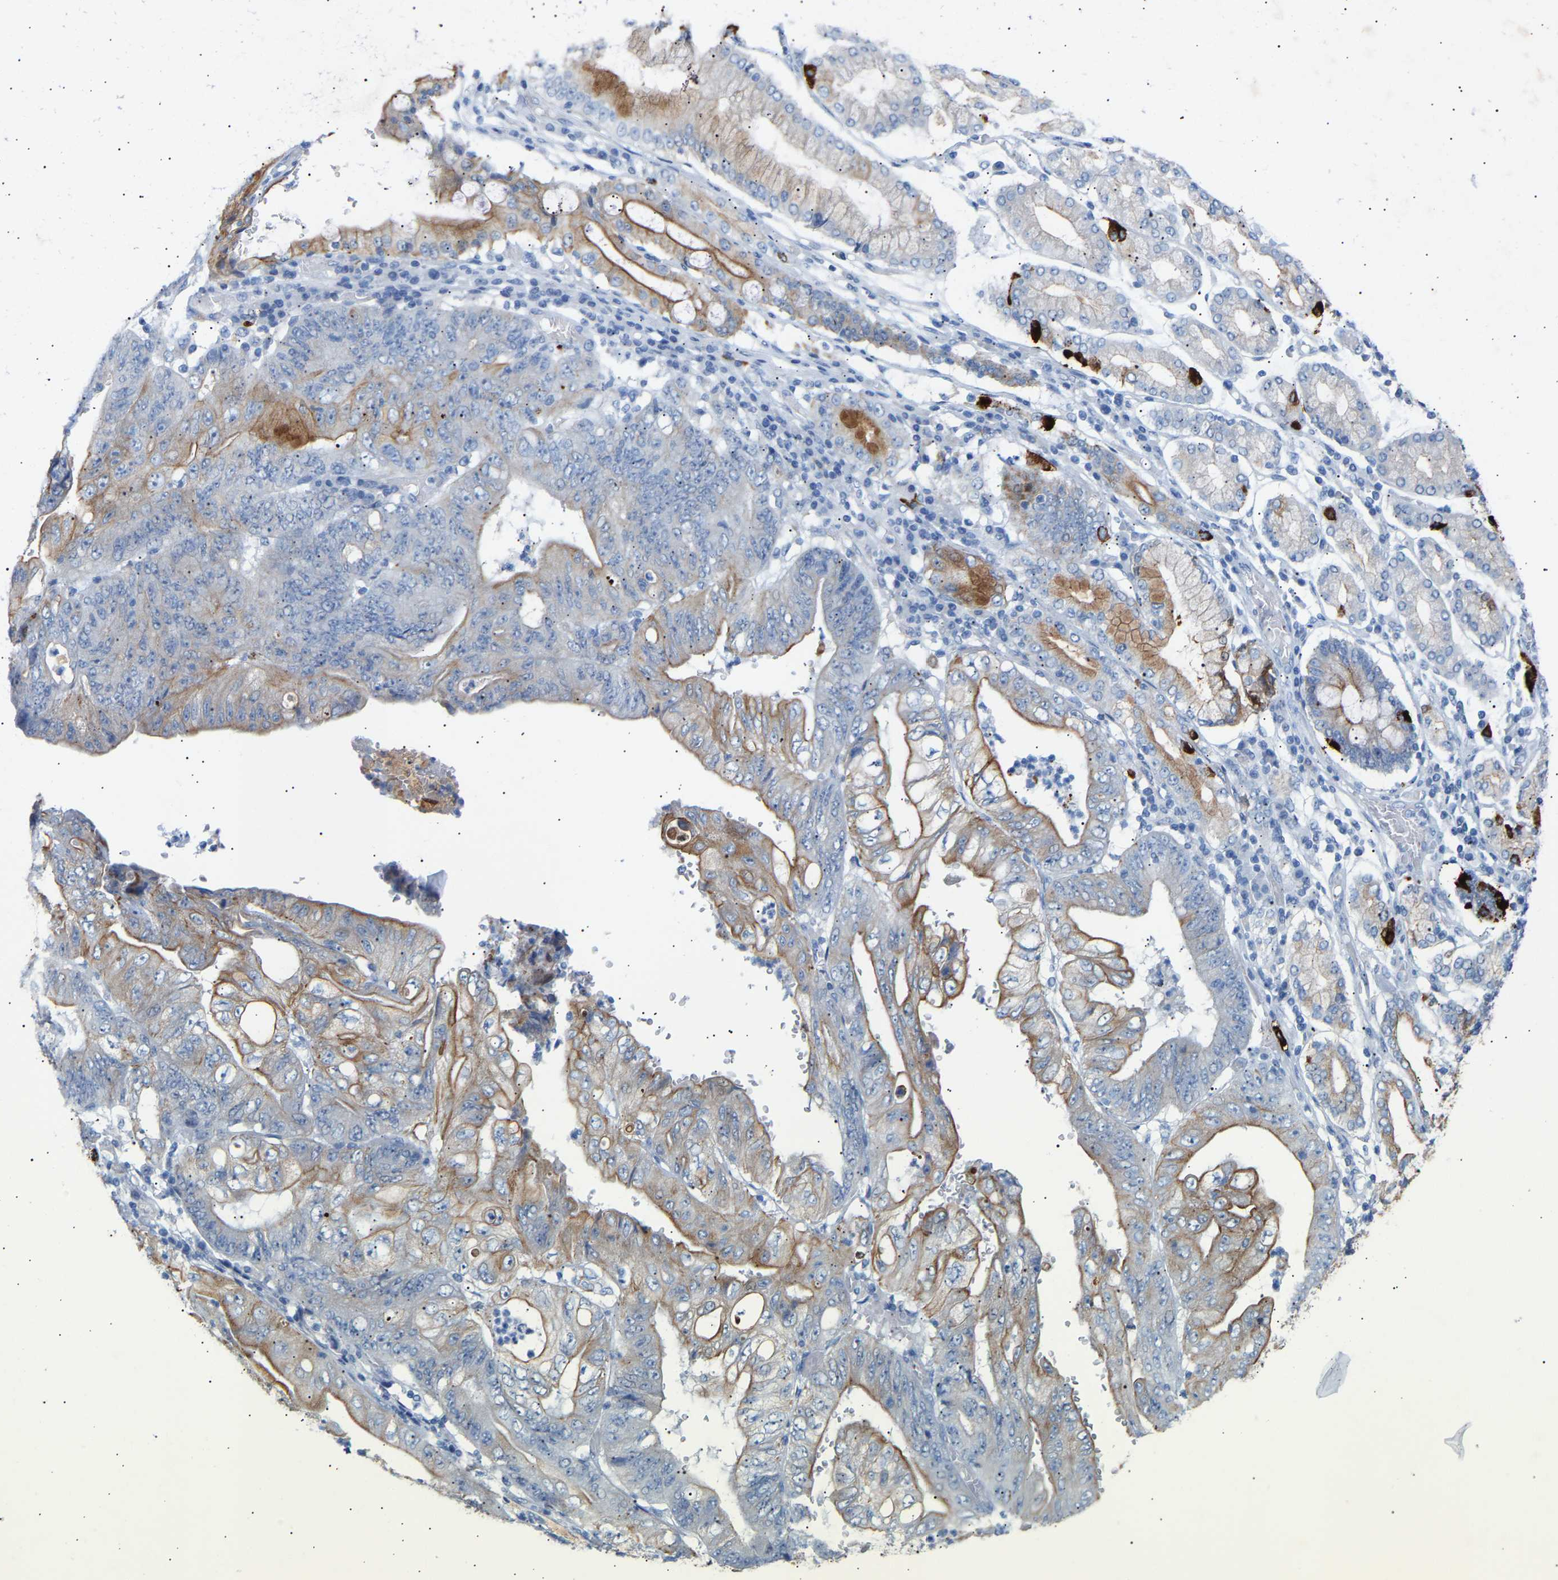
{"staining": {"intensity": "moderate", "quantity": "25%-75%", "location": "cytoplasmic/membranous"}, "tissue": "stomach cancer", "cell_type": "Tumor cells", "image_type": "cancer", "snomed": [{"axis": "morphology", "description": "Adenocarcinoma, NOS"}, {"axis": "topography", "description": "Stomach"}], "caption": "Protein expression by immunohistochemistry (IHC) exhibits moderate cytoplasmic/membranous positivity in approximately 25%-75% of tumor cells in stomach adenocarcinoma. (brown staining indicates protein expression, while blue staining denotes nuclei).", "gene": "PEX1", "patient": {"sex": "female", "age": 73}}